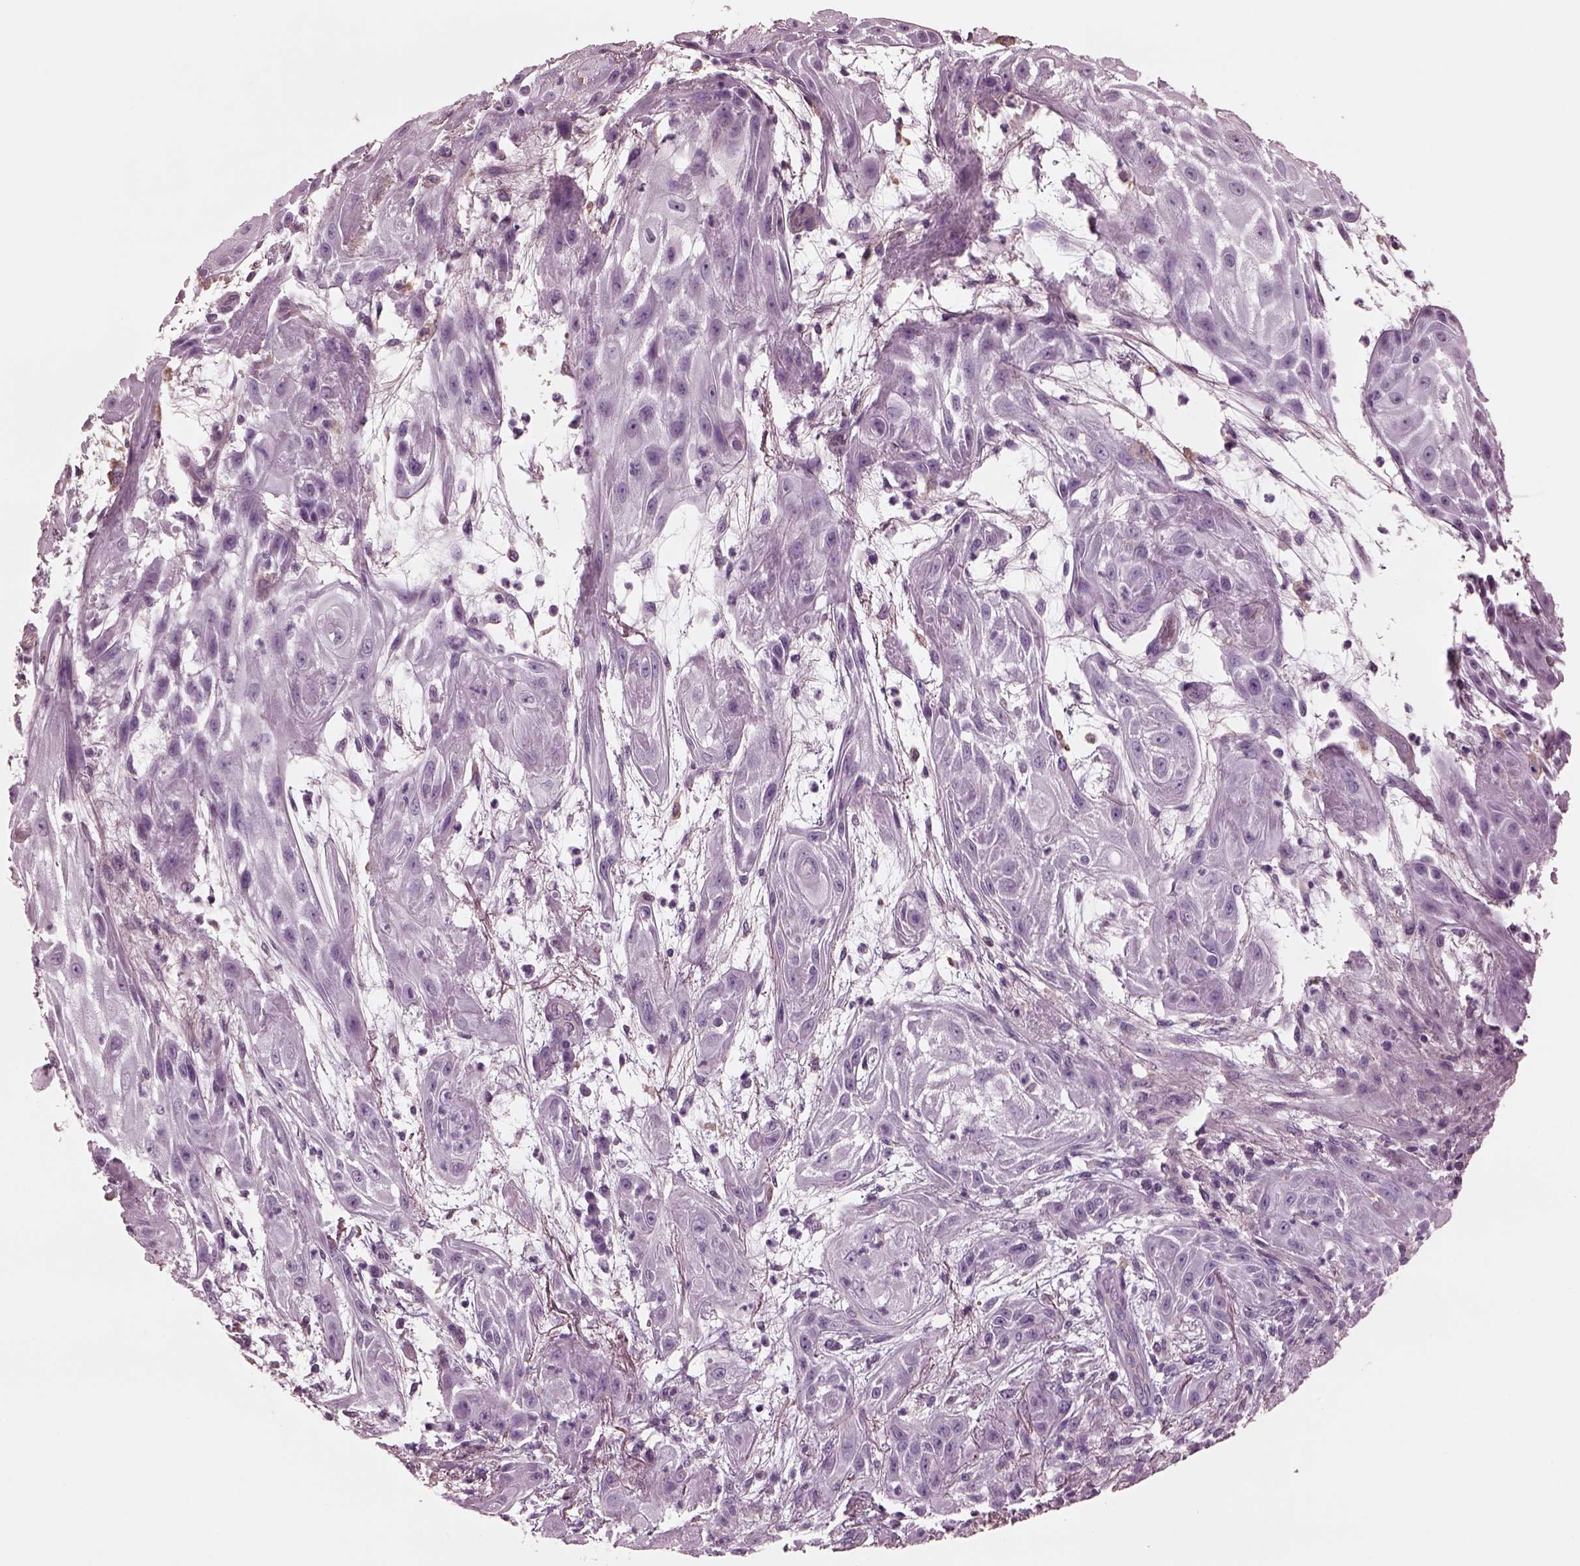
{"staining": {"intensity": "negative", "quantity": "none", "location": "none"}, "tissue": "skin cancer", "cell_type": "Tumor cells", "image_type": "cancer", "snomed": [{"axis": "morphology", "description": "Squamous cell carcinoma, NOS"}, {"axis": "topography", "description": "Skin"}], "caption": "The histopathology image shows no significant expression in tumor cells of squamous cell carcinoma (skin).", "gene": "CGA", "patient": {"sex": "male", "age": 62}}